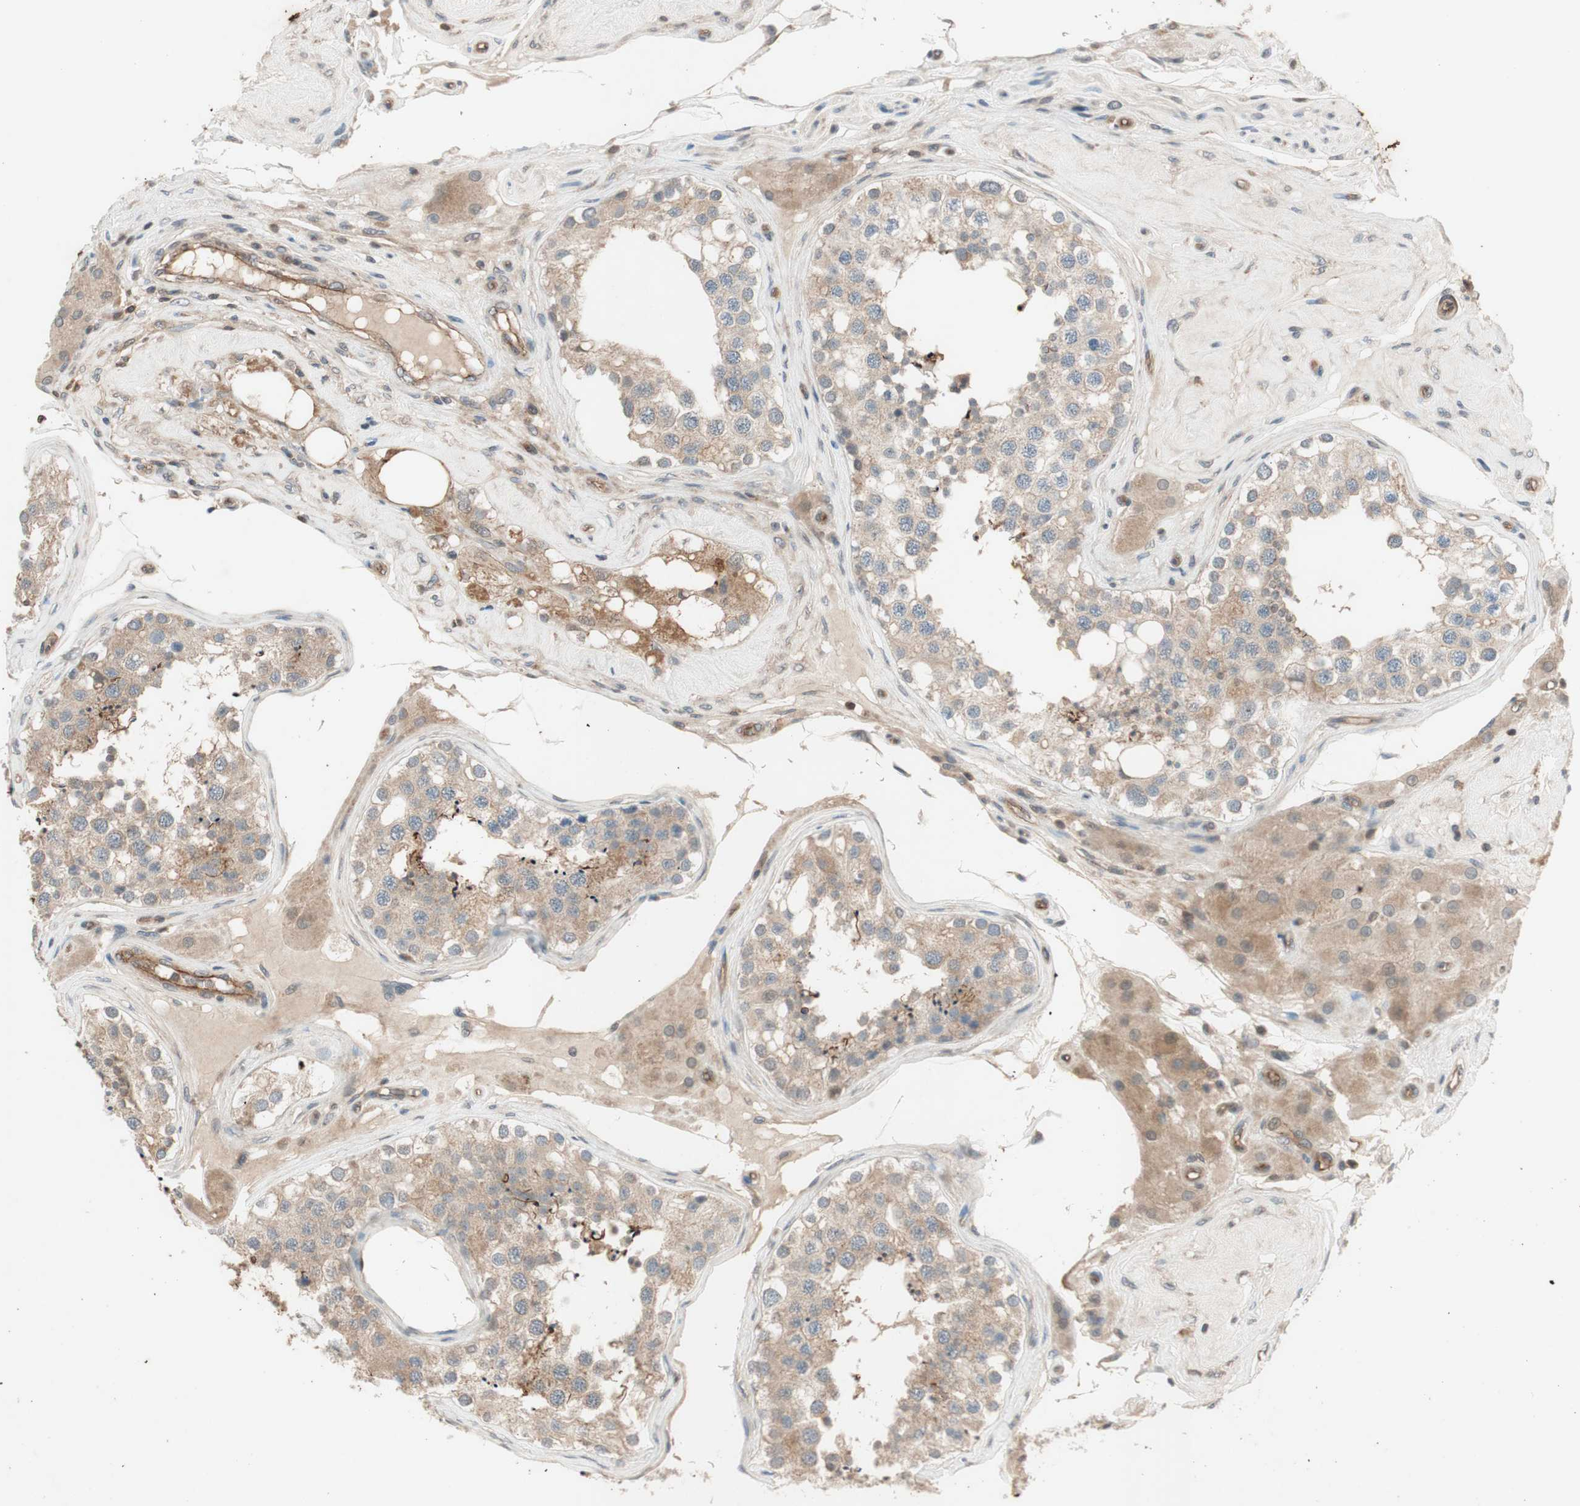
{"staining": {"intensity": "weak", "quantity": "25%-75%", "location": "cytoplasmic/membranous"}, "tissue": "testis", "cell_type": "Cells in seminiferous ducts", "image_type": "normal", "snomed": [{"axis": "morphology", "description": "Normal tissue, NOS"}, {"axis": "topography", "description": "Testis"}], "caption": "Weak cytoplasmic/membranous positivity is seen in about 25%-75% of cells in seminiferous ducts in benign testis. (IHC, brightfield microscopy, high magnification).", "gene": "EPHA8", "patient": {"sex": "male", "age": 68}}